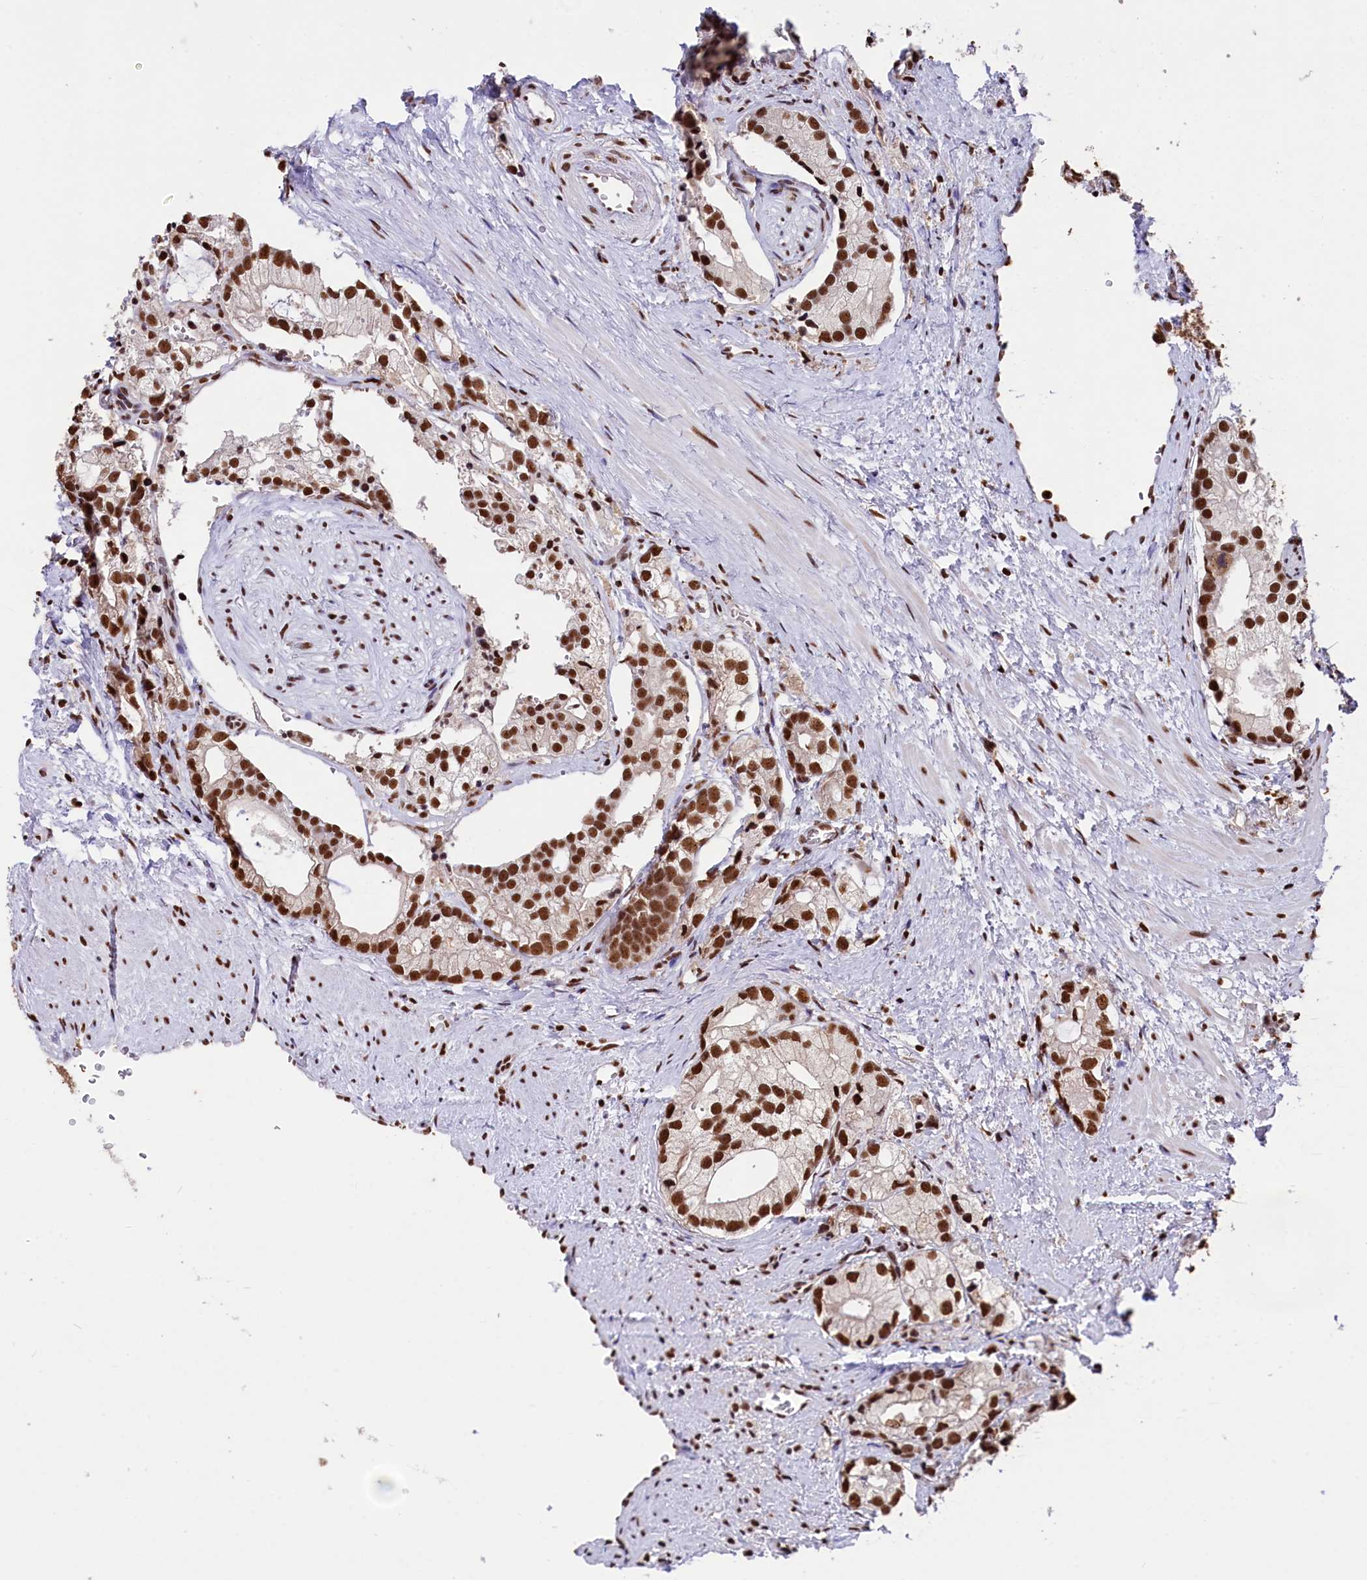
{"staining": {"intensity": "strong", "quantity": ">75%", "location": "nuclear"}, "tissue": "prostate cancer", "cell_type": "Tumor cells", "image_type": "cancer", "snomed": [{"axis": "morphology", "description": "Adenocarcinoma, High grade"}, {"axis": "topography", "description": "Prostate"}], "caption": "Prostate adenocarcinoma (high-grade) stained for a protein reveals strong nuclear positivity in tumor cells. (DAB IHC with brightfield microscopy, high magnification).", "gene": "SNRPD2", "patient": {"sex": "male", "age": 75}}